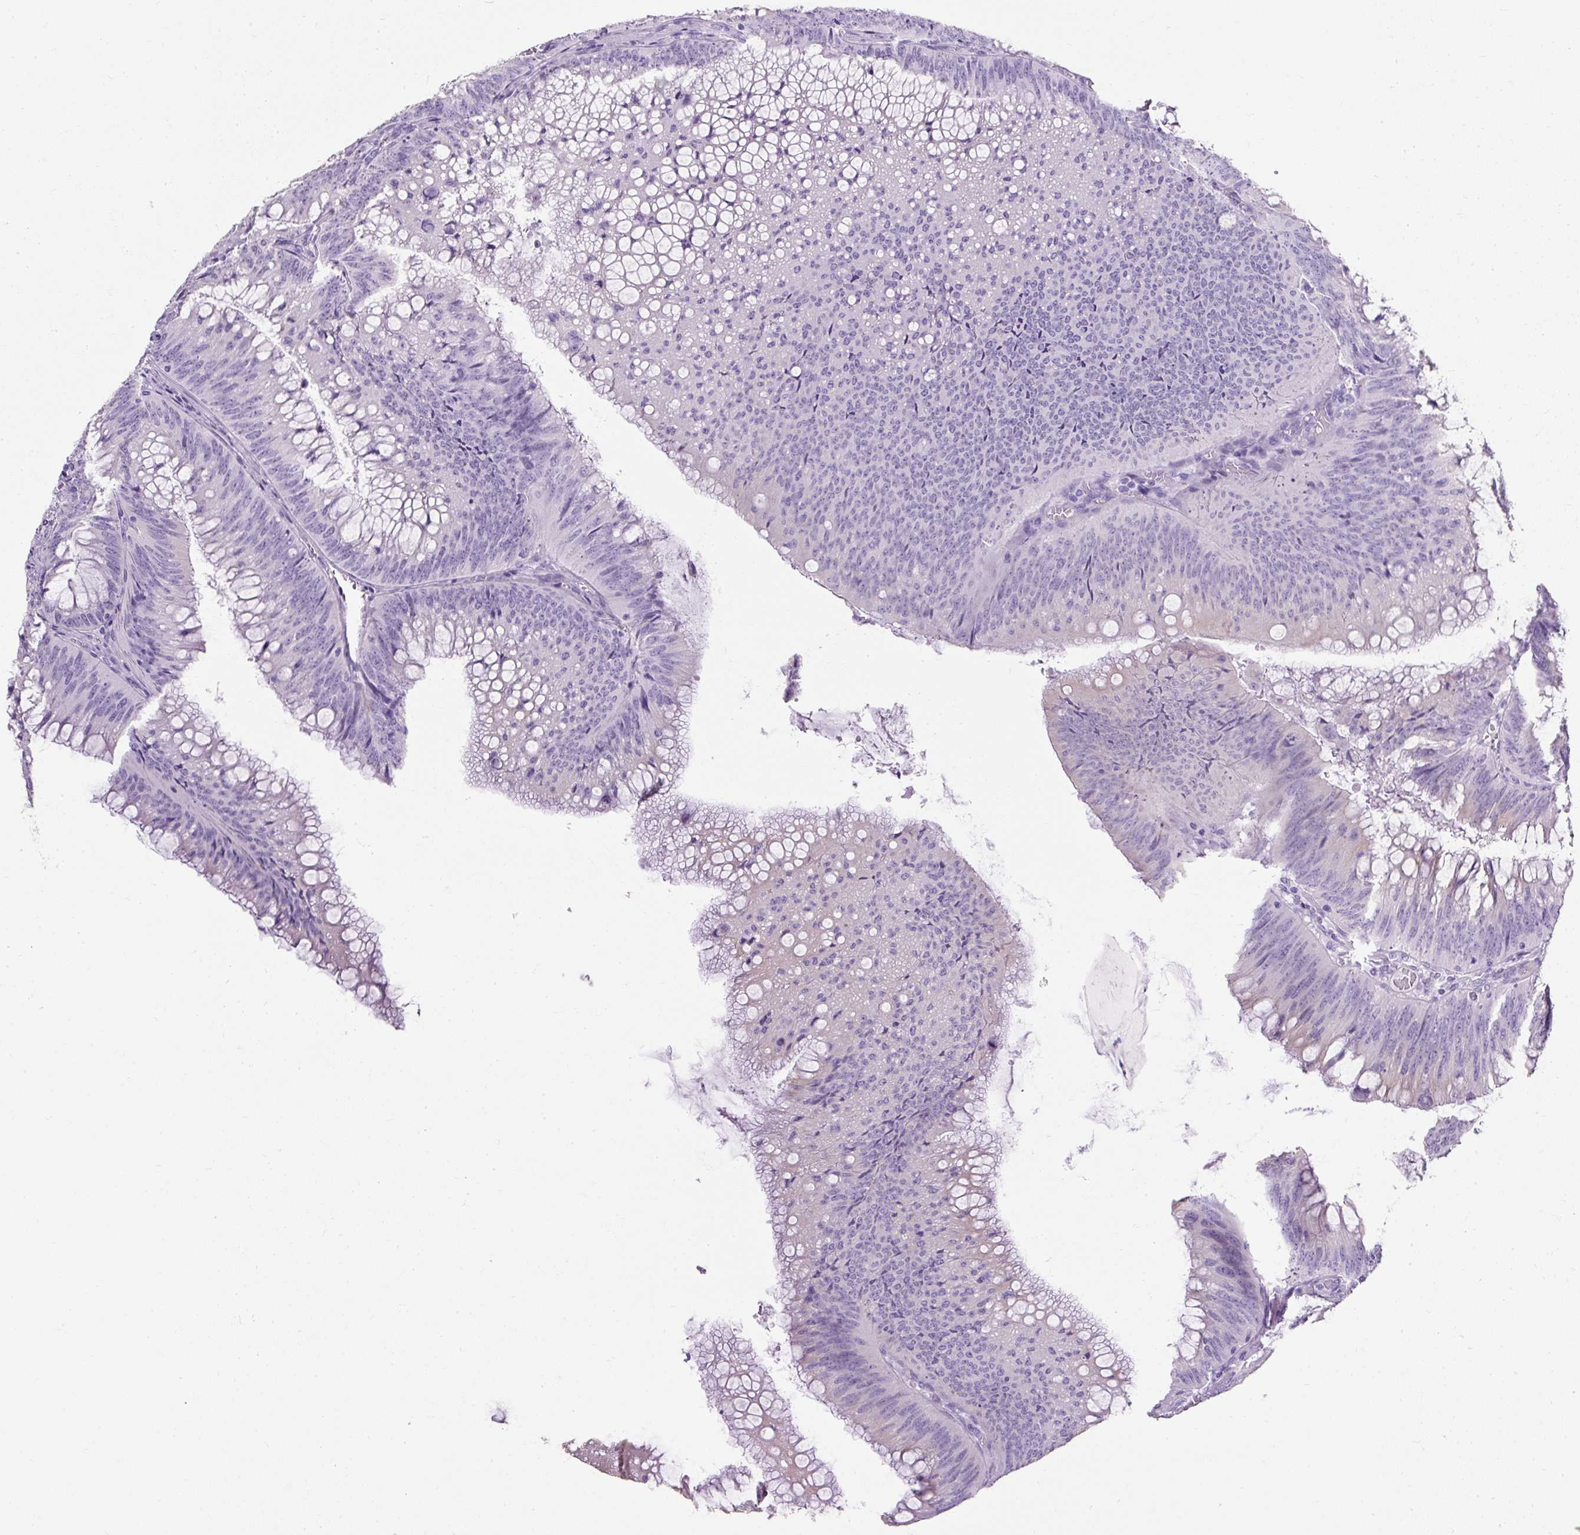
{"staining": {"intensity": "negative", "quantity": "none", "location": "none"}, "tissue": "colorectal cancer", "cell_type": "Tumor cells", "image_type": "cancer", "snomed": [{"axis": "morphology", "description": "Adenocarcinoma, NOS"}, {"axis": "topography", "description": "Rectum"}], "caption": "Immunohistochemical staining of colorectal cancer demonstrates no significant positivity in tumor cells.", "gene": "C2CD4C", "patient": {"sex": "female", "age": 72}}